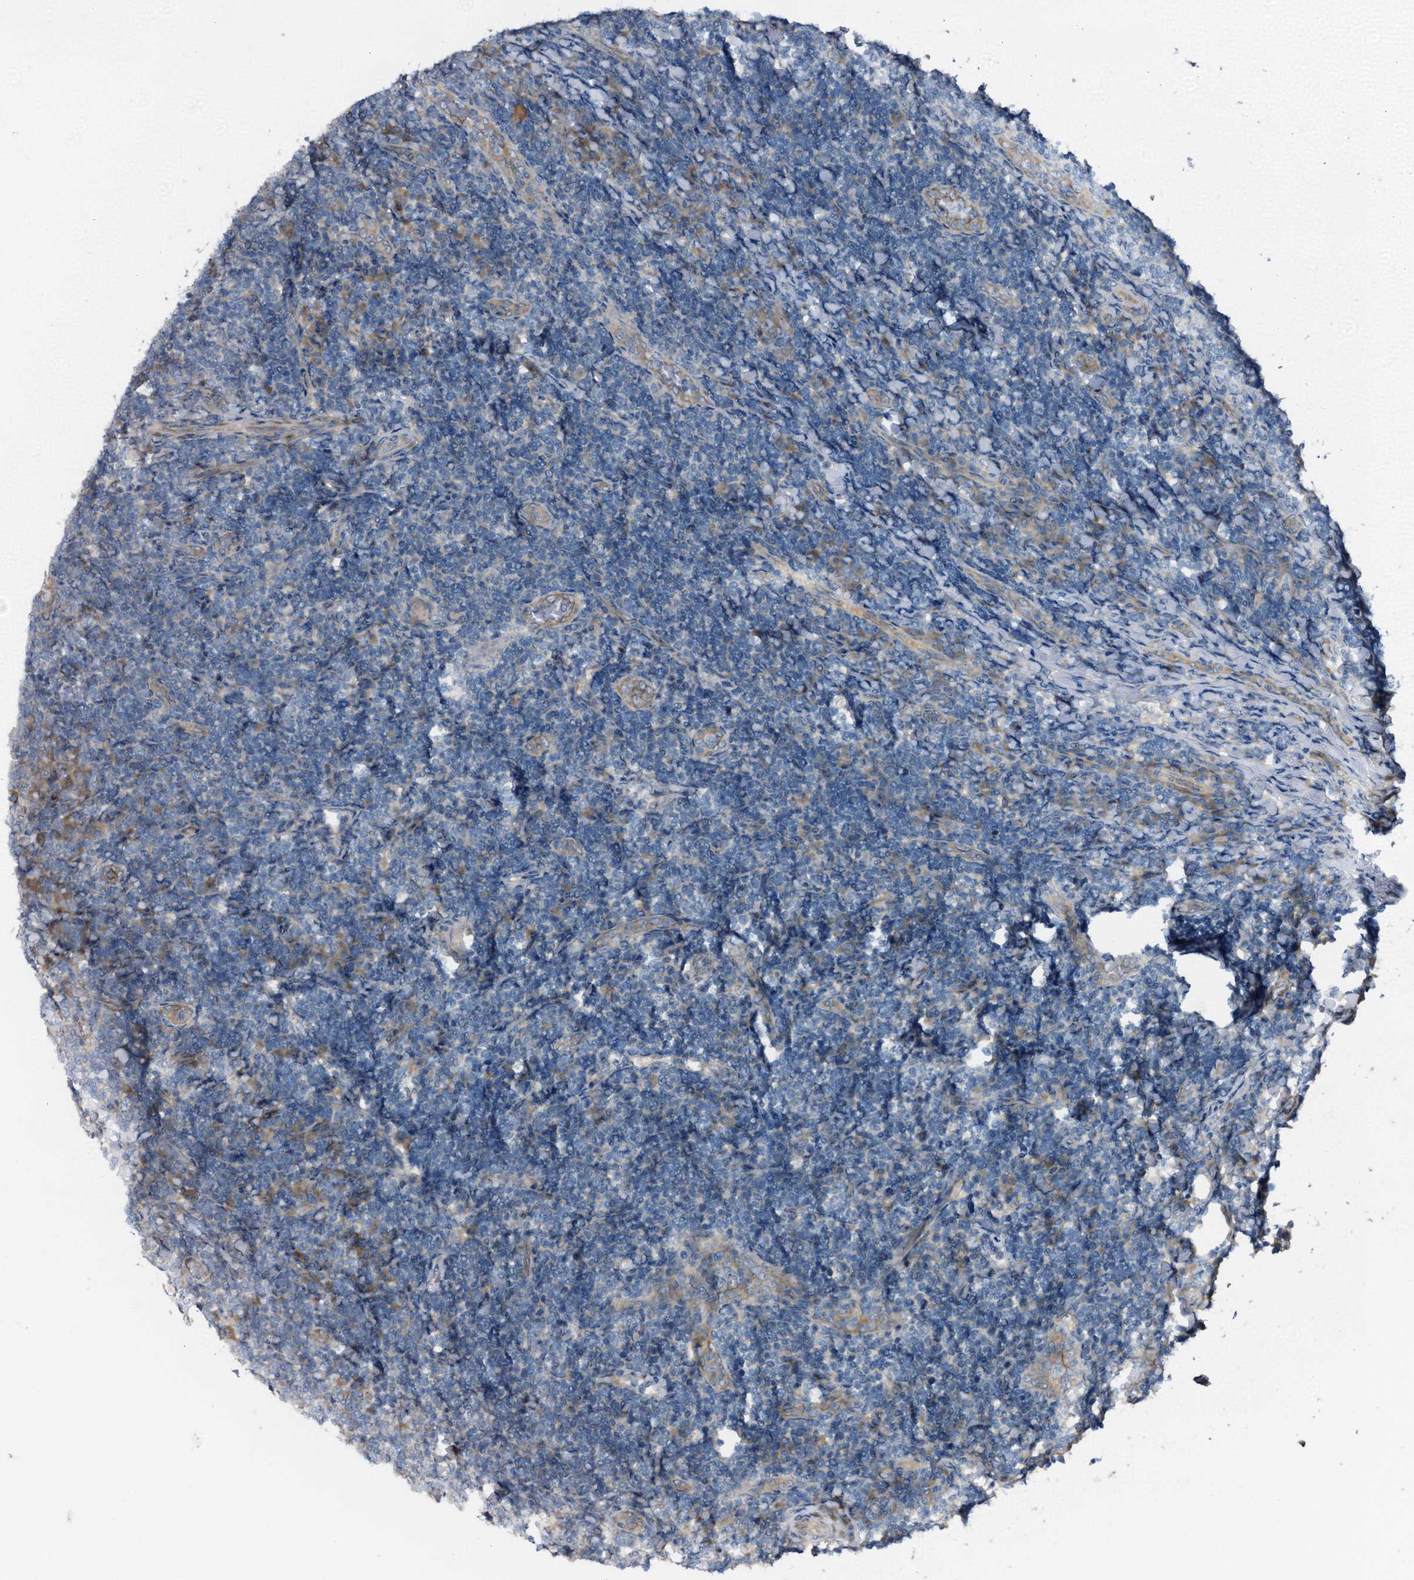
{"staining": {"intensity": "negative", "quantity": "none", "location": "none"}, "tissue": "tonsil", "cell_type": "Germinal center cells", "image_type": "normal", "snomed": [{"axis": "morphology", "description": "Normal tissue, NOS"}, {"axis": "topography", "description": "Tonsil"}], "caption": "A high-resolution histopathology image shows immunohistochemistry (IHC) staining of benign tonsil, which reveals no significant expression in germinal center cells.", "gene": "STARD13", "patient": {"sex": "male", "age": 17}}